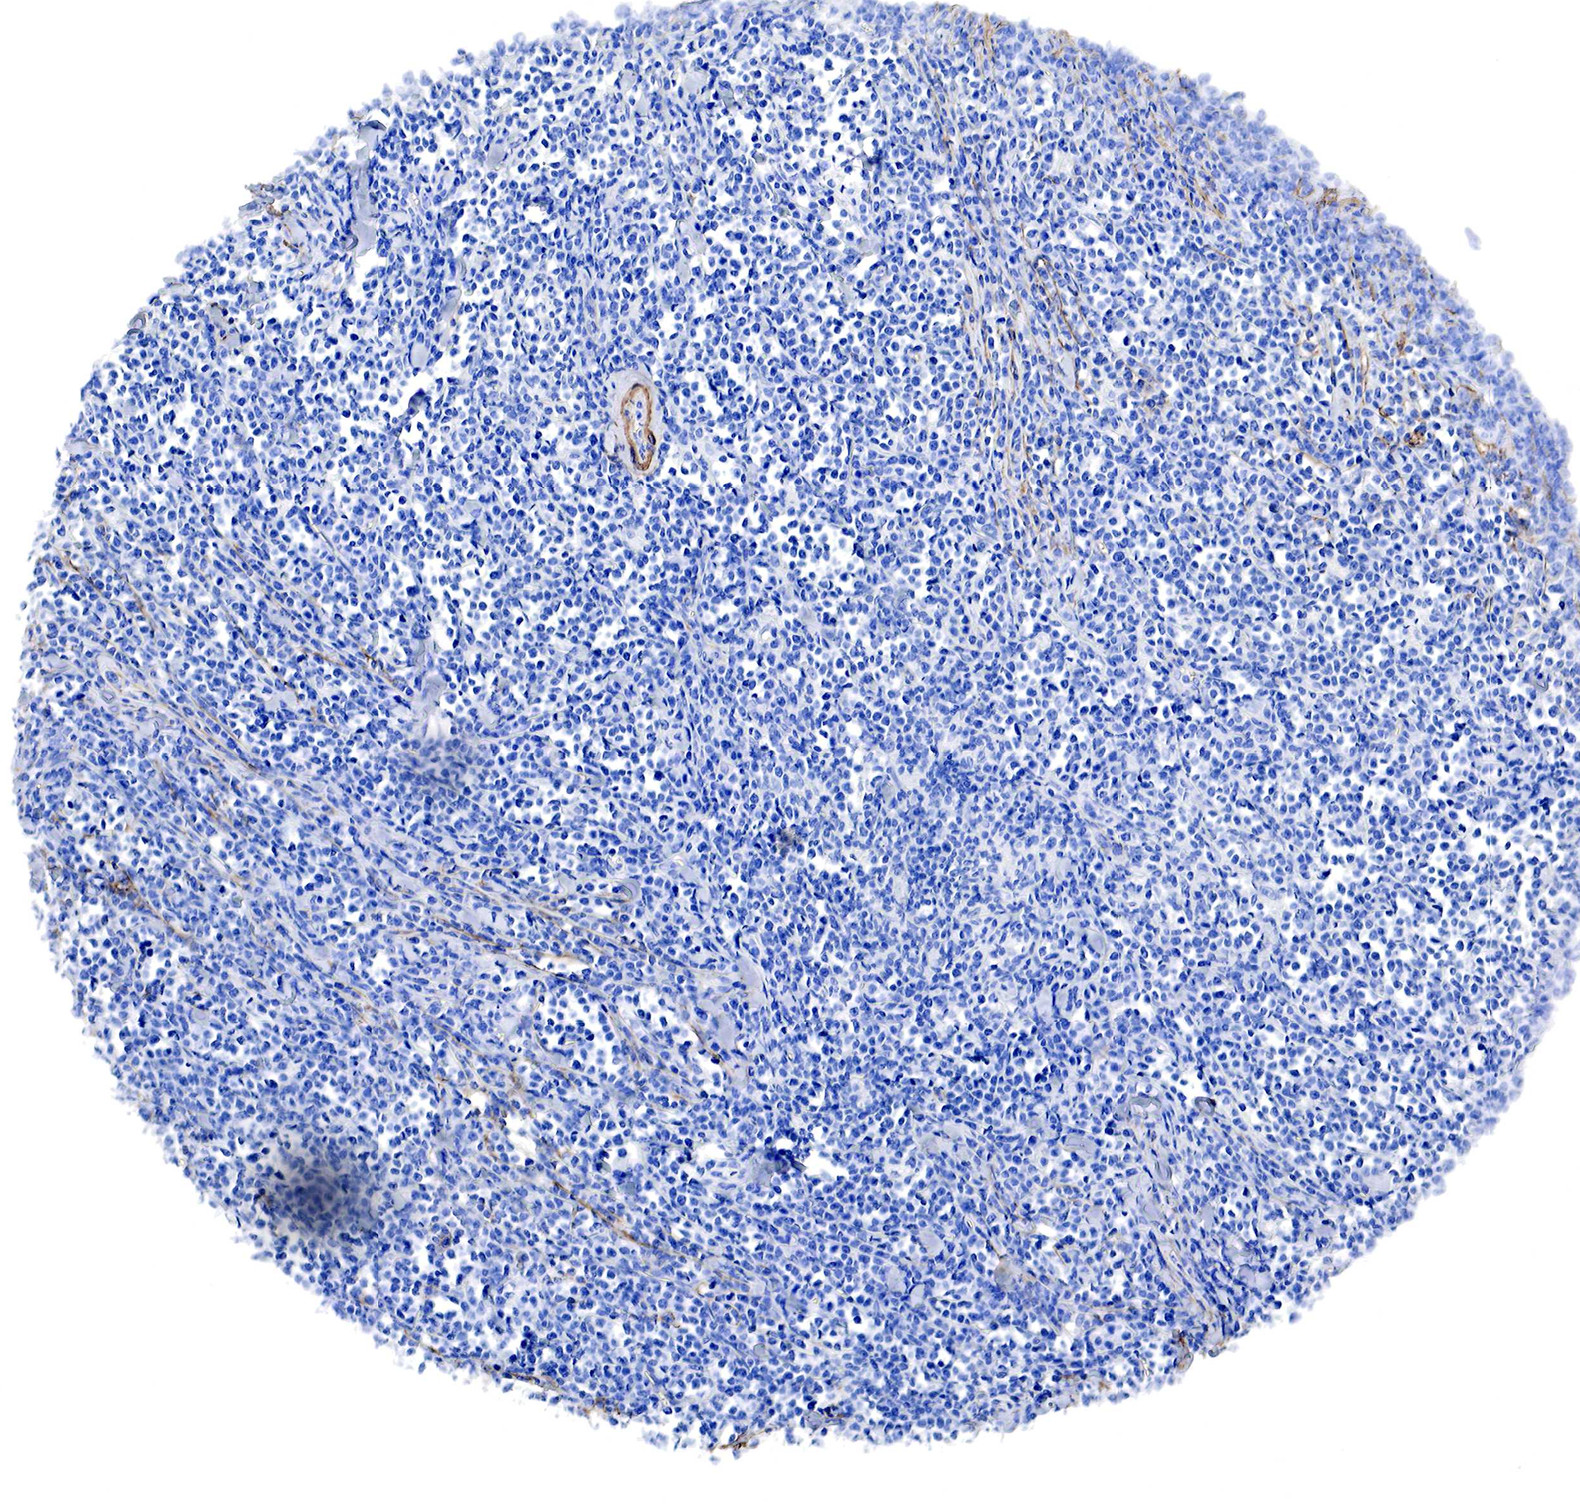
{"staining": {"intensity": "negative", "quantity": "none", "location": "none"}, "tissue": "lymphoma", "cell_type": "Tumor cells", "image_type": "cancer", "snomed": [{"axis": "morphology", "description": "Malignant lymphoma, non-Hodgkin's type, High grade"}, {"axis": "topography", "description": "Small intestine"}, {"axis": "topography", "description": "Colon"}], "caption": "Tumor cells are negative for brown protein staining in high-grade malignant lymphoma, non-Hodgkin's type.", "gene": "TPM1", "patient": {"sex": "male", "age": 8}}